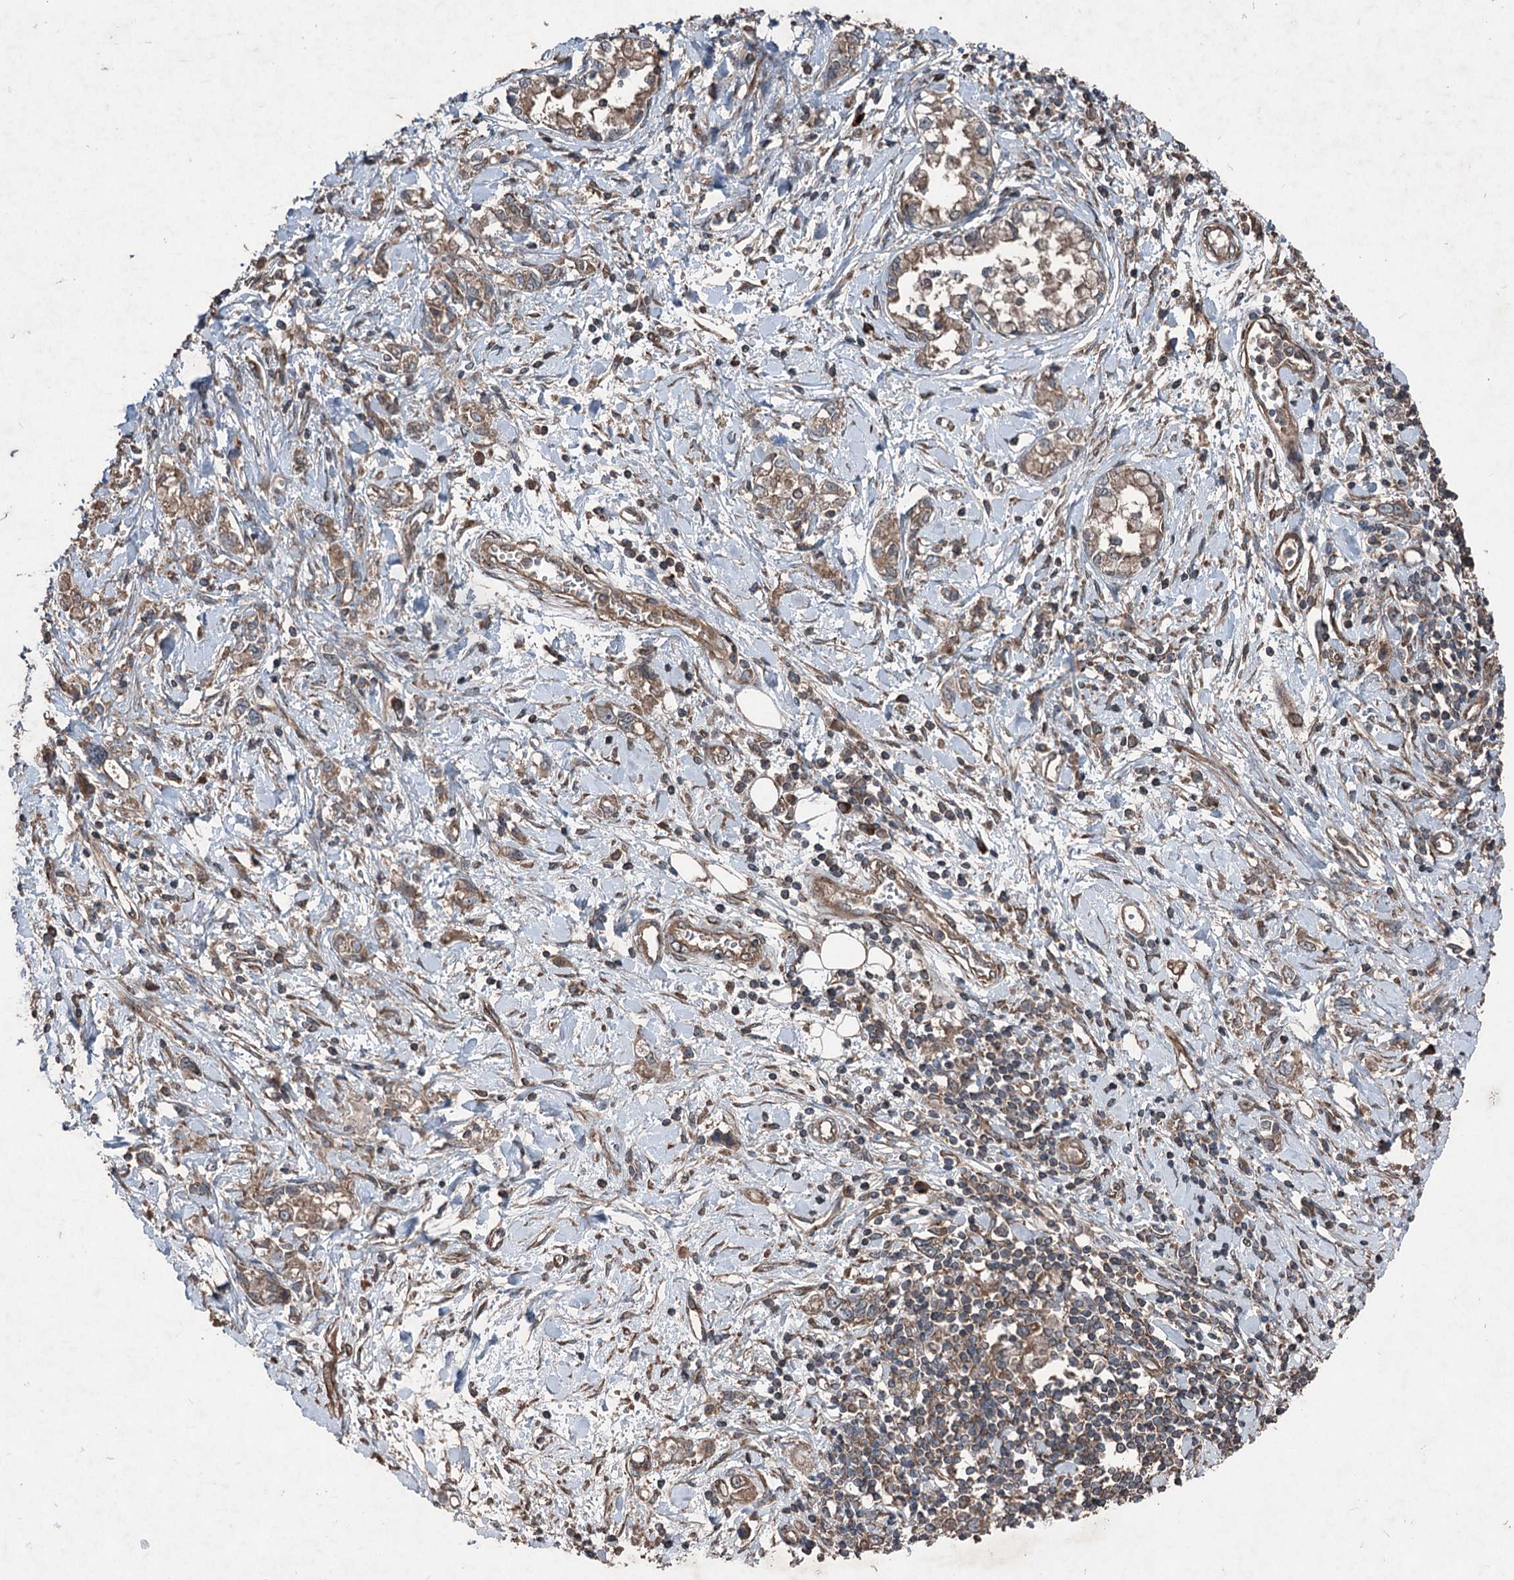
{"staining": {"intensity": "weak", "quantity": ">75%", "location": "cytoplasmic/membranous"}, "tissue": "stomach cancer", "cell_type": "Tumor cells", "image_type": "cancer", "snomed": [{"axis": "morphology", "description": "Adenocarcinoma, NOS"}, {"axis": "topography", "description": "Stomach"}], "caption": "The photomicrograph displays staining of stomach cancer, revealing weak cytoplasmic/membranous protein expression (brown color) within tumor cells. Ihc stains the protein in brown and the nuclei are stained blue.", "gene": "RNF214", "patient": {"sex": "female", "age": 76}}